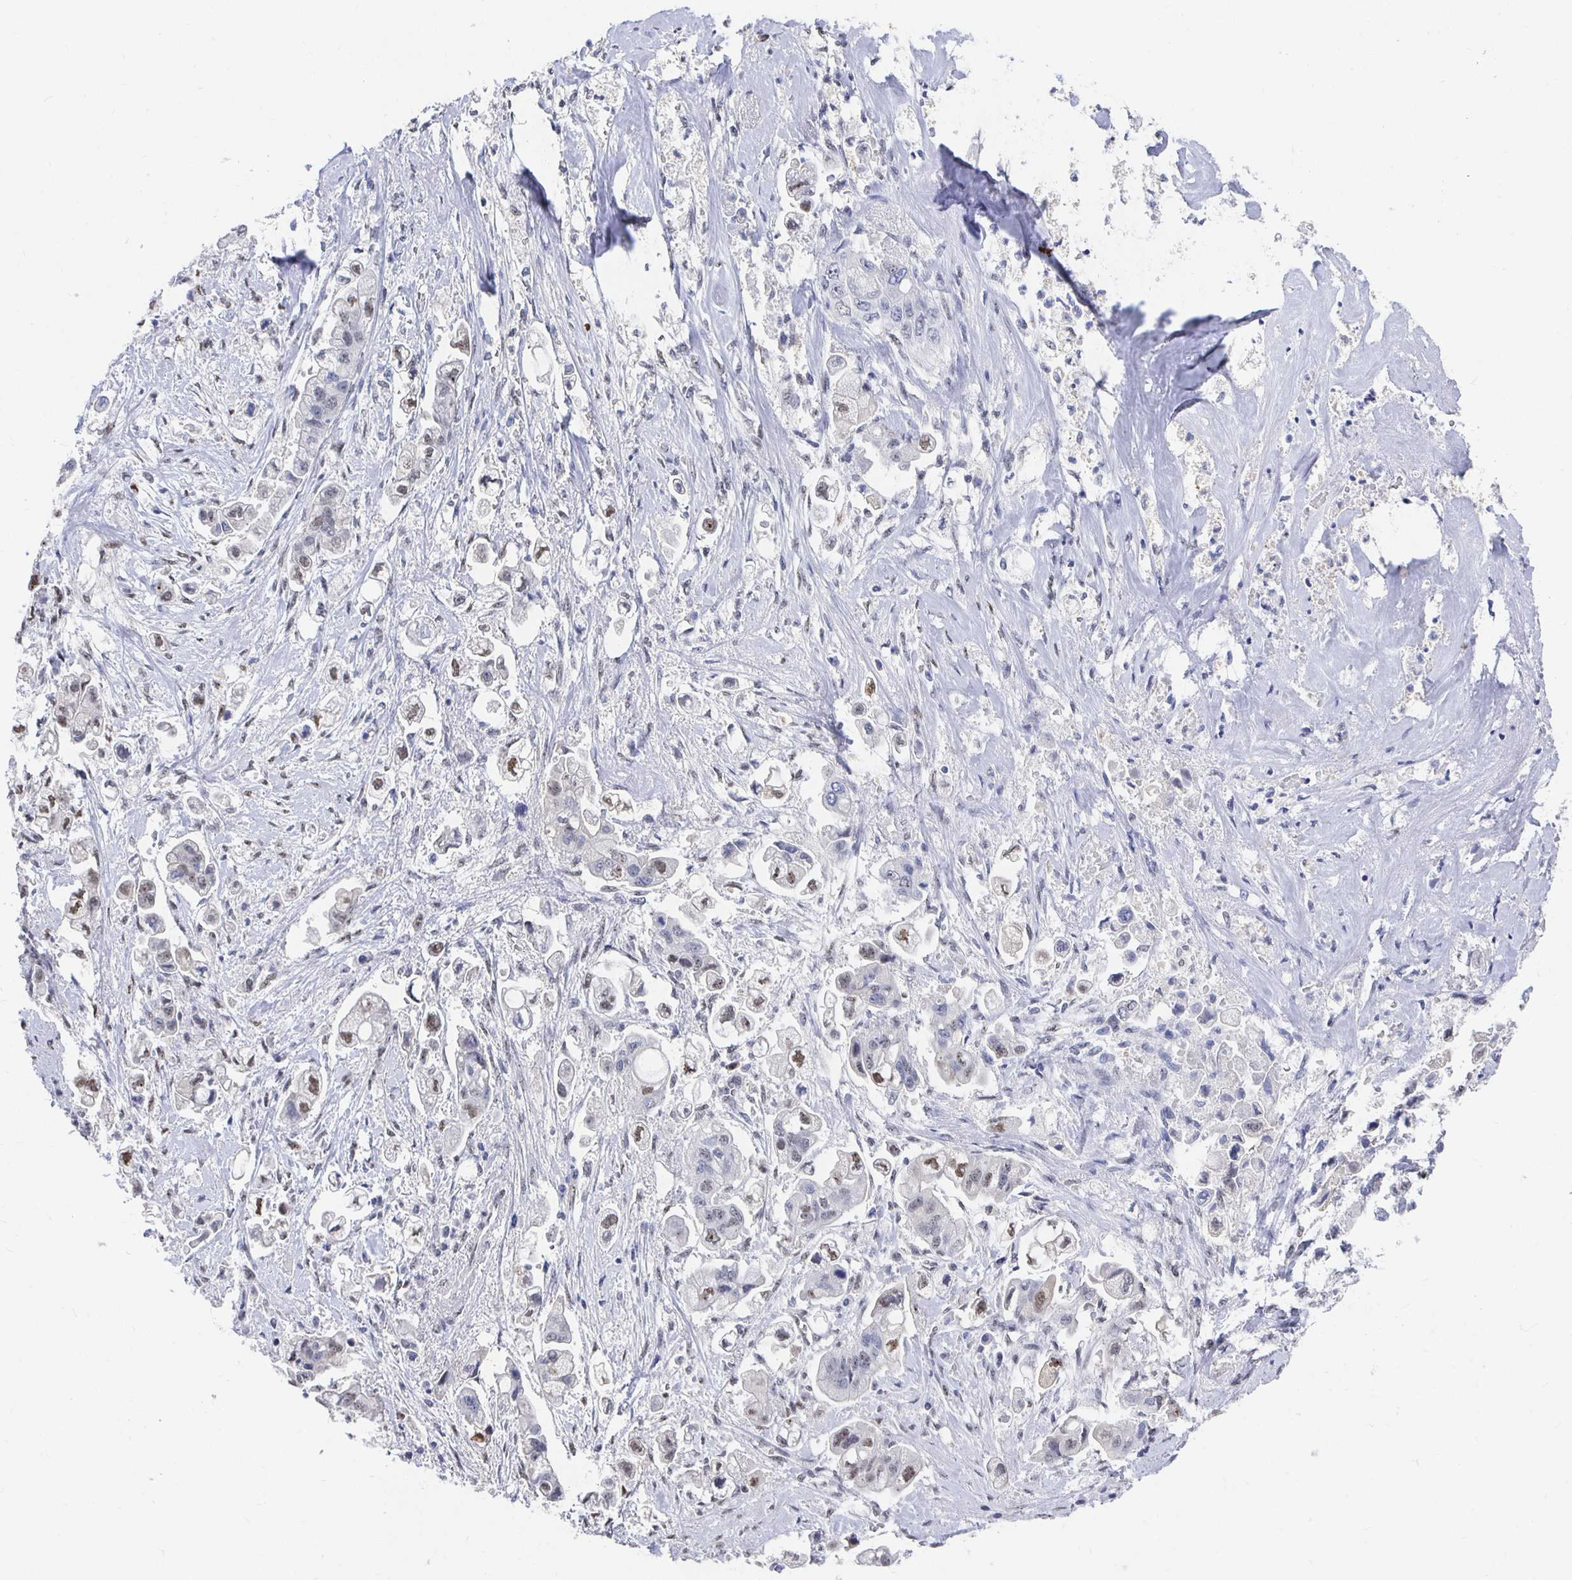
{"staining": {"intensity": "weak", "quantity": "25%-75%", "location": "nuclear"}, "tissue": "stomach cancer", "cell_type": "Tumor cells", "image_type": "cancer", "snomed": [{"axis": "morphology", "description": "Adenocarcinoma, NOS"}, {"axis": "topography", "description": "Stomach"}], "caption": "Immunohistochemistry (IHC) staining of stomach cancer (adenocarcinoma), which displays low levels of weak nuclear expression in approximately 25%-75% of tumor cells indicating weak nuclear protein positivity. The staining was performed using DAB (brown) for protein detection and nuclei were counterstained in hematoxylin (blue).", "gene": "CLIC3", "patient": {"sex": "male", "age": 62}}